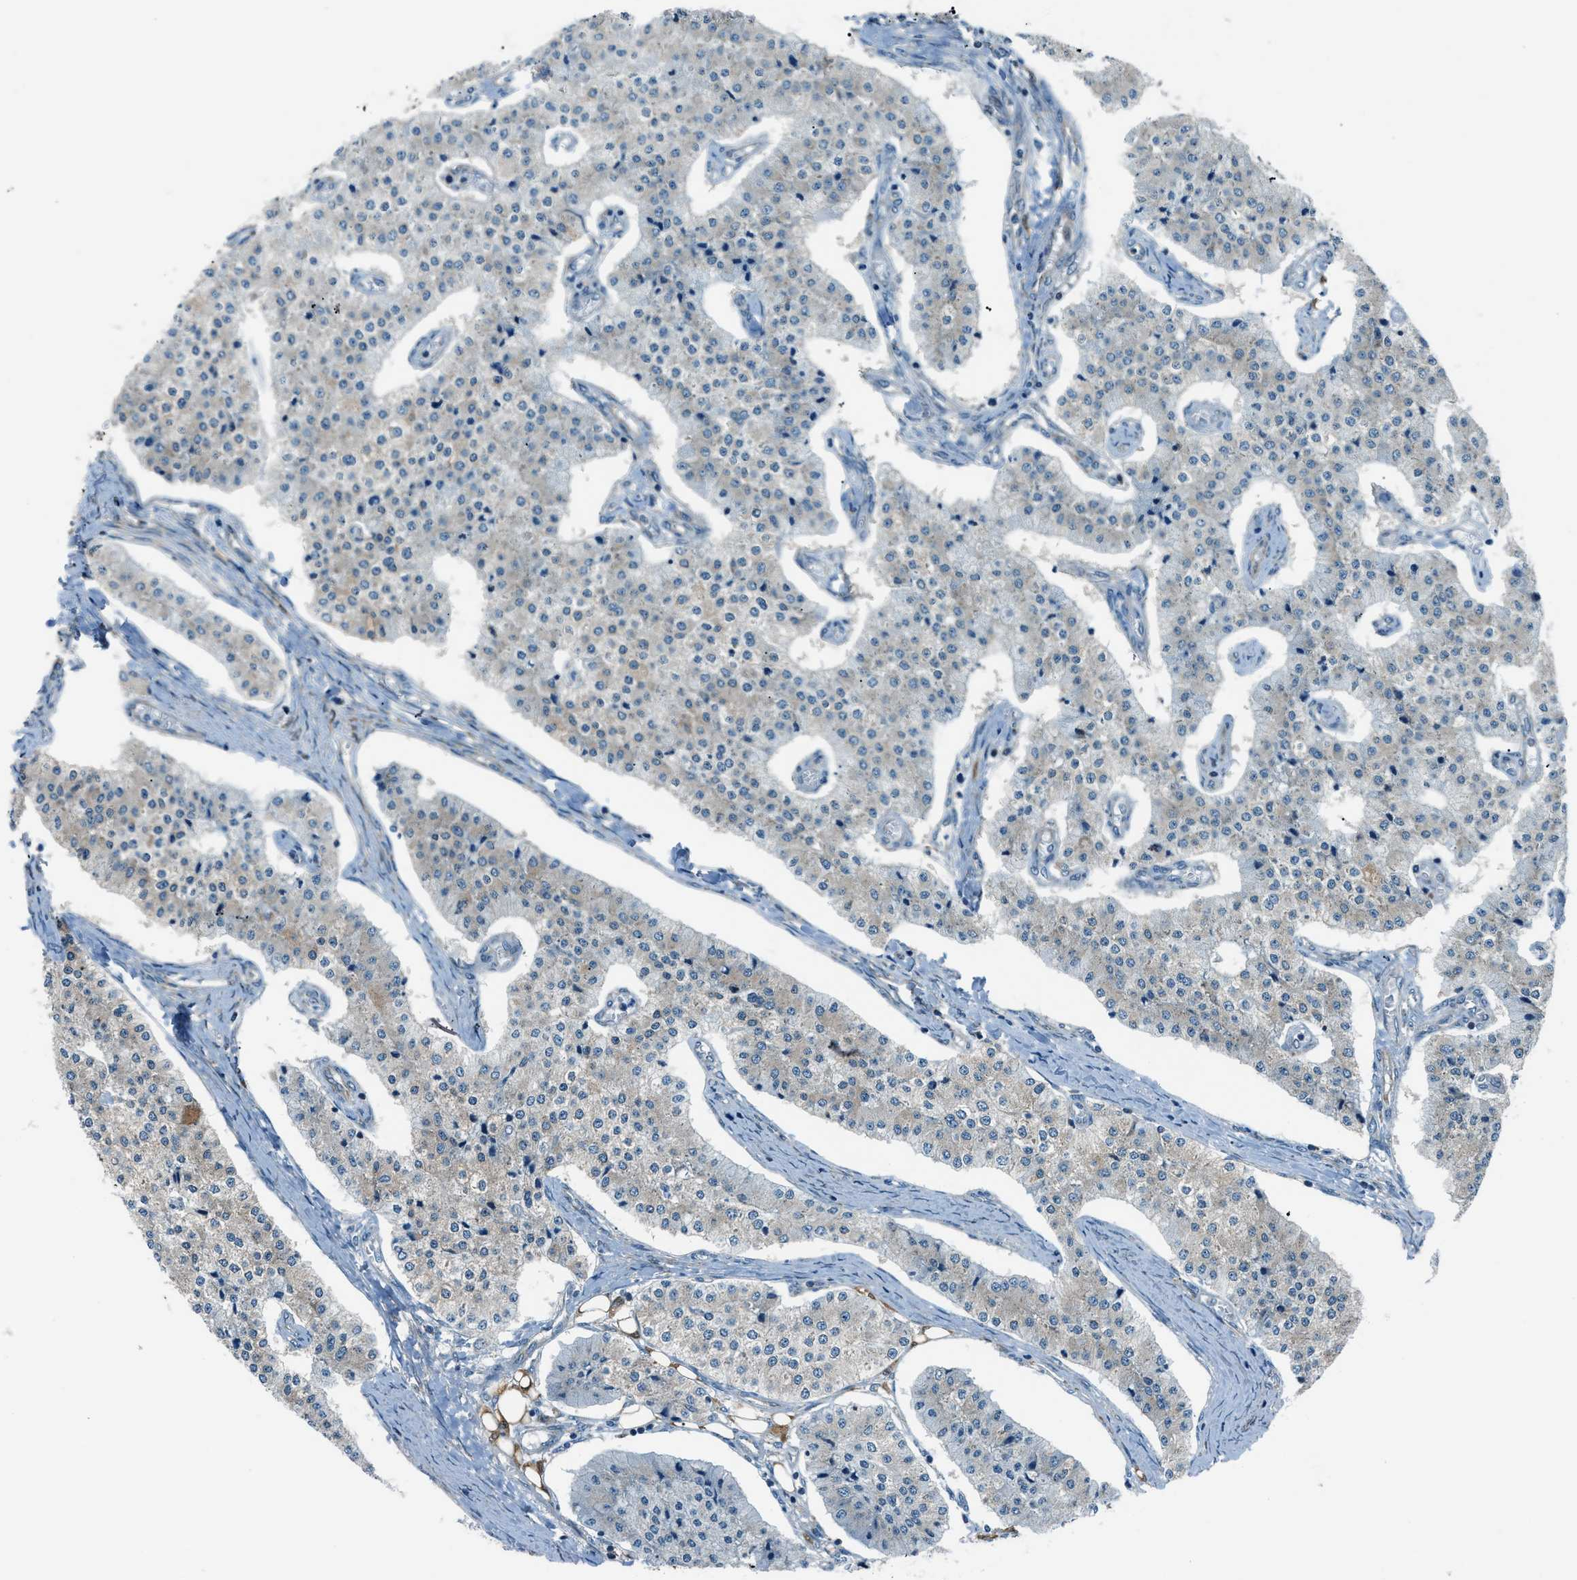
{"staining": {"intensity": "weak", "quantity": "25%-75%", "location": "cytoplasmic/membranous"}, "tissue": "carcinoid", "cell_type": "Tumor cells", "image_type": "cancer", "snomed": [{"axis": "morphology", "description": "Carcinoid, malignant, NOS"}, {"axis": "topography", "description": "Colon"}], "caption": "DAB immunohistochemical staining of human carcinoid (malignant) shows weak cytoplasmic/membranous protein positivity in about 25%-75% of tumor cells.", "gene": "PIGG", "patient": {"sex": "female", "age": 52}}